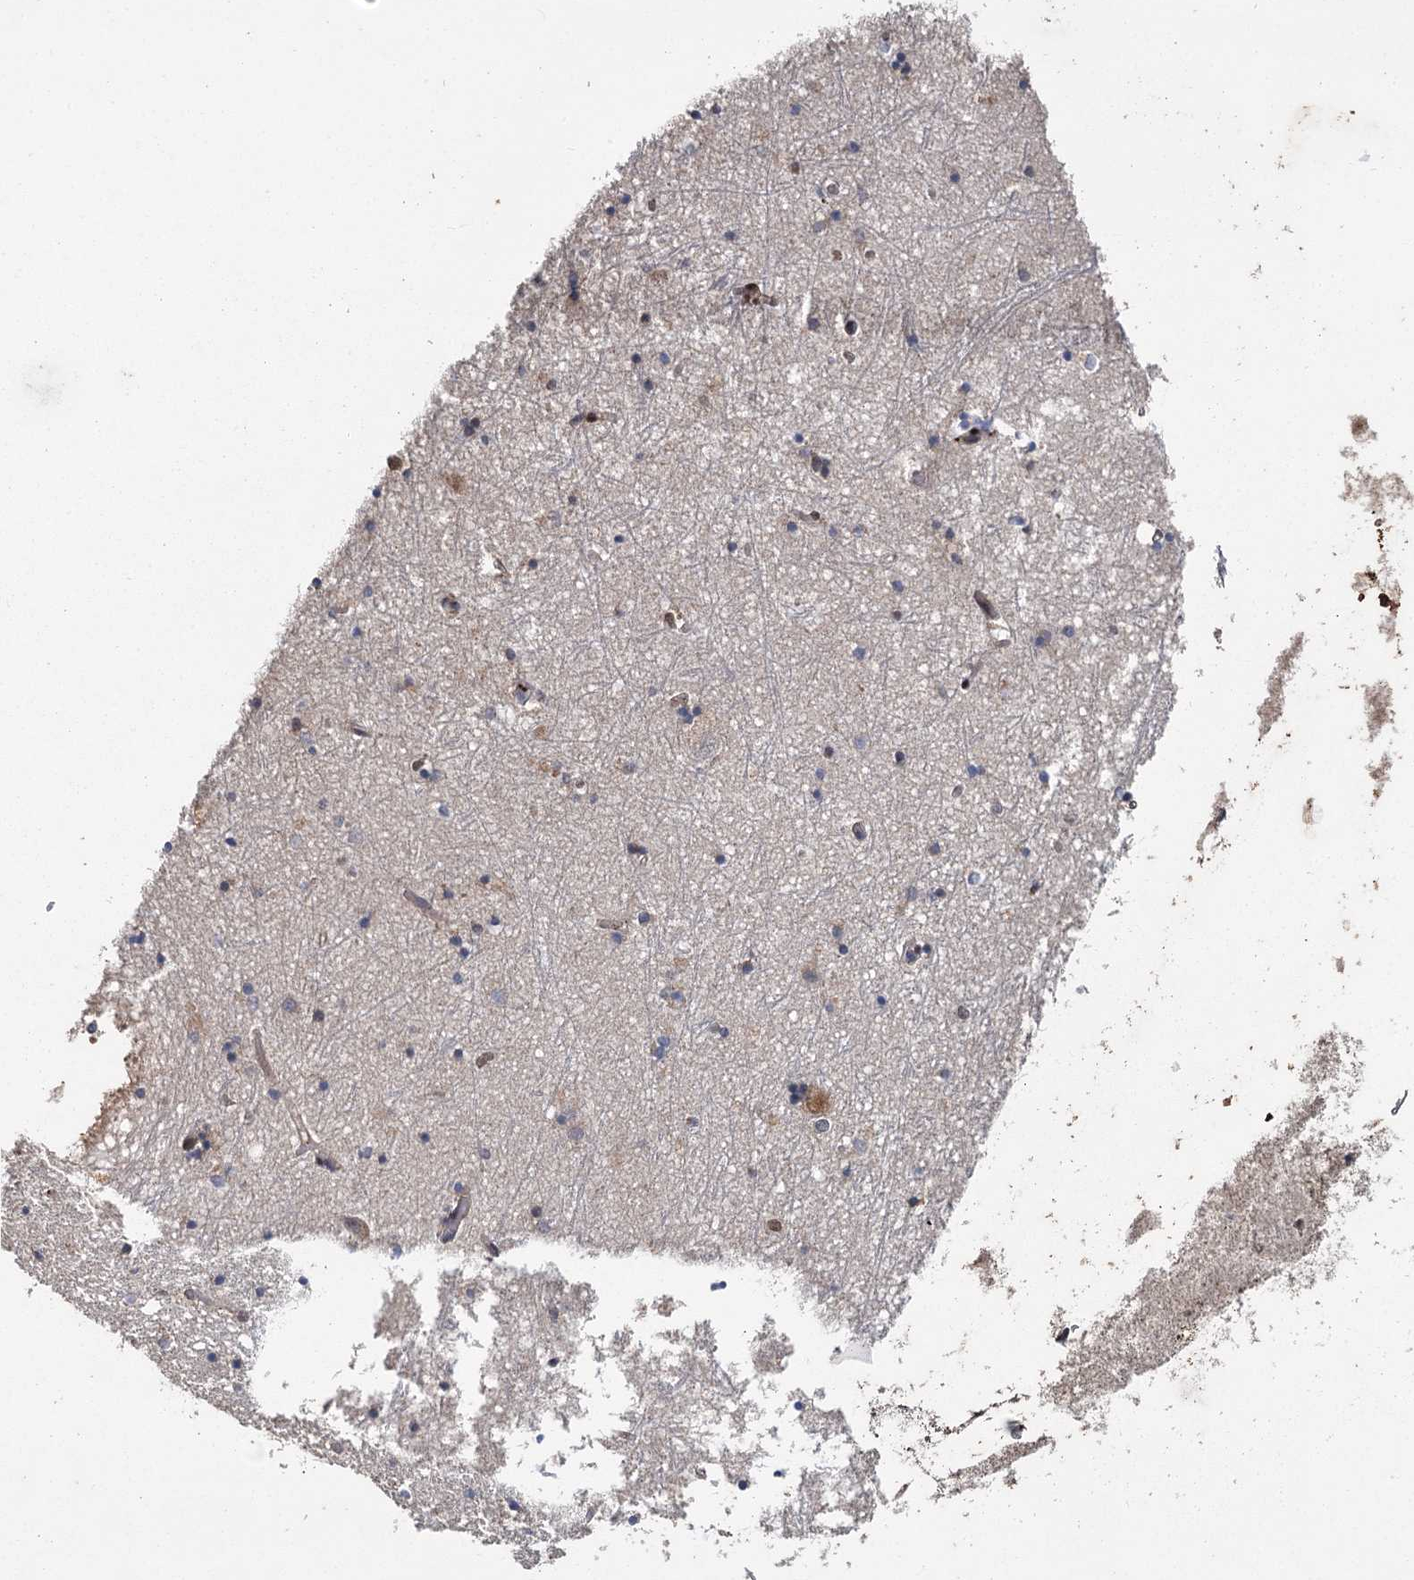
{"staining": {"intensity": "negative", "quantity": "none", "location": "none"}, "tissue": "hippocampus", "cell_type": "Glial cells", "image_type": "normal", "snomed": [{"axis": "morphology", "description": "Normal tissue, NOS"}, {"axis": "topography", "description": "Hippocampus"}], "caption": "The photomicrograph demonstrates no significant staining in glial cells of hippocampus.", "gene": "MYG1", "patient": {"sex": "male", "age": 70}}